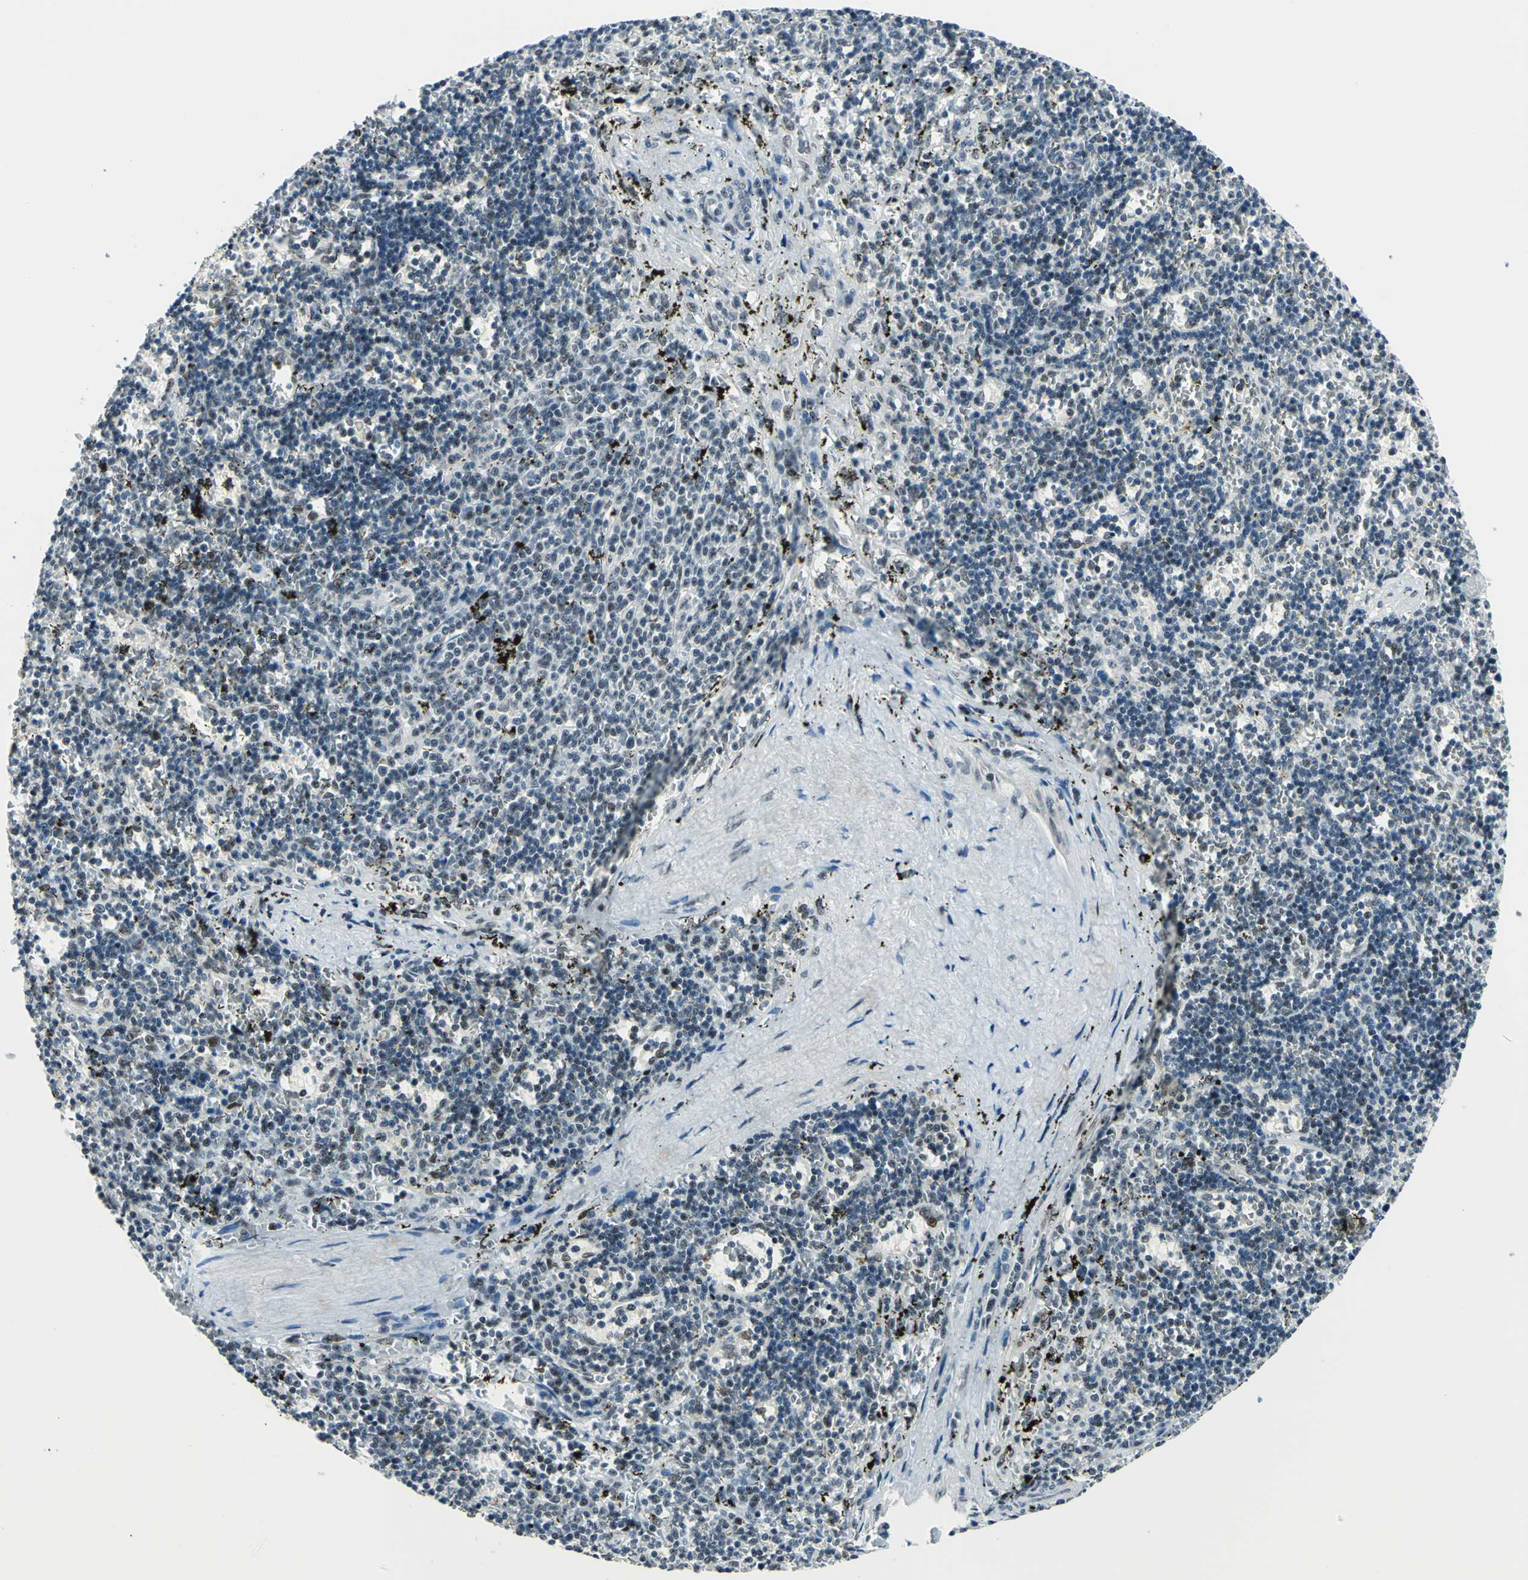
{"staining": {"intensity": "moderate", "quantity": "<25%", "location": "nuclear"}, "tissue": "lymphoma", "cell_type": "Tumor cells", "image_type": "cancer", "snomed": [{"axis": "morphology", "description": "Malignant lymphoma, non-Hodgkin's type, Low grade"}, {"axis": "topography", "description": "Spleen"}], "caption": "Low-grade malignant lymphoma, non-Hodgkin's type was stained to show a protein in brown. There is low levels of moderate nuclear staining in approximately <25% of tumor cells.", "gene": "KAT6B", "patient": {"sex": "male", "age": 60}}